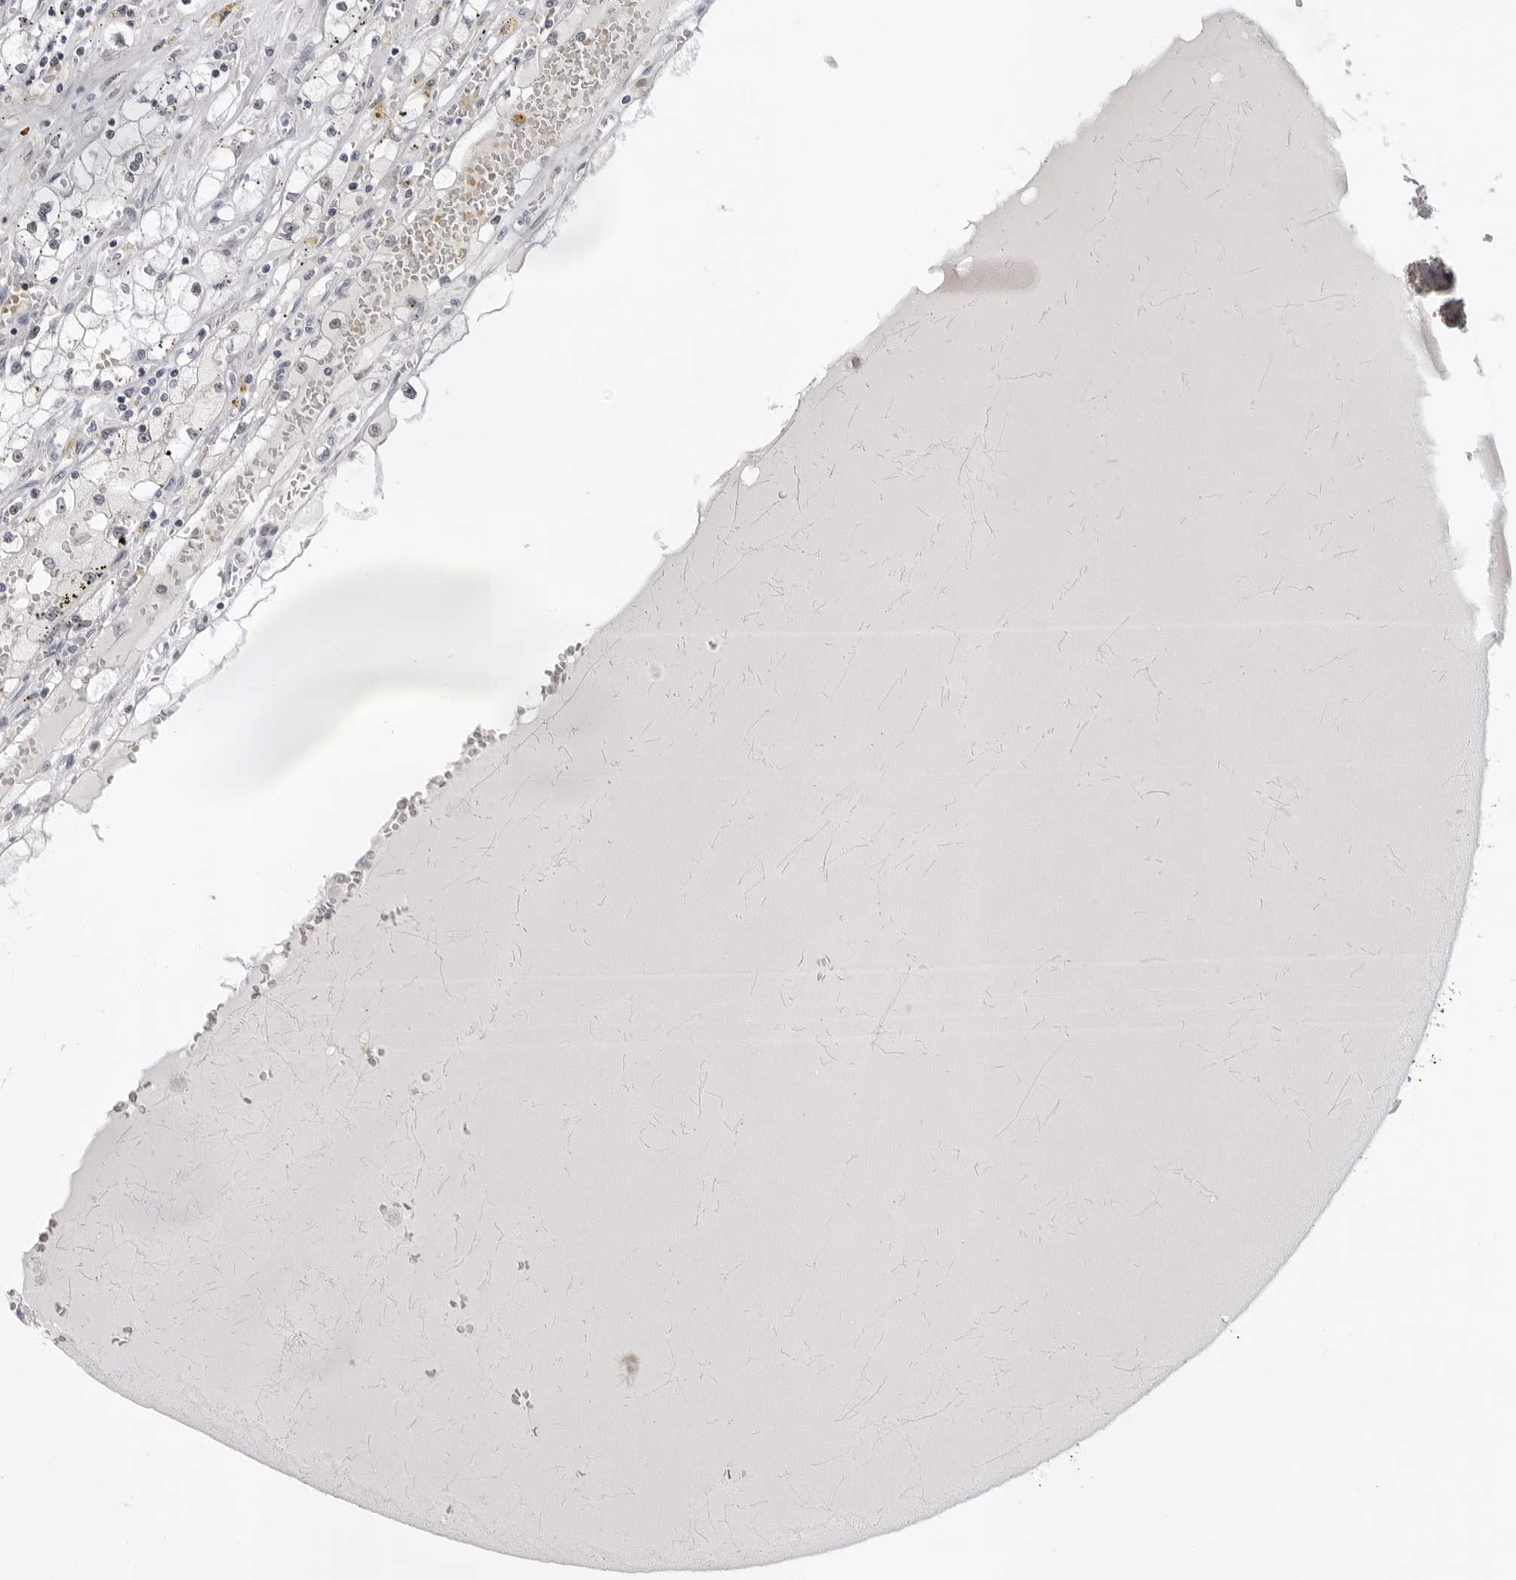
{"staining": {"intensity": "negative", "quantity": "none", "location": "none"}, "tissue": "renal cancer", "cell_type": "Tumor cells", "image_type": "cancer", "snomed": [{"axis": "morphology", "description": "Adenocarcinoma, NOS"}, {"axis": "topography", "description": "Kidney"}], "caption": "A histopathology image of adenocarcinoma (renal) stained for a protein displays no brown staining in tumor cells.", "gene": "USP1", "patient": {"sex": "male", "age": 56}}